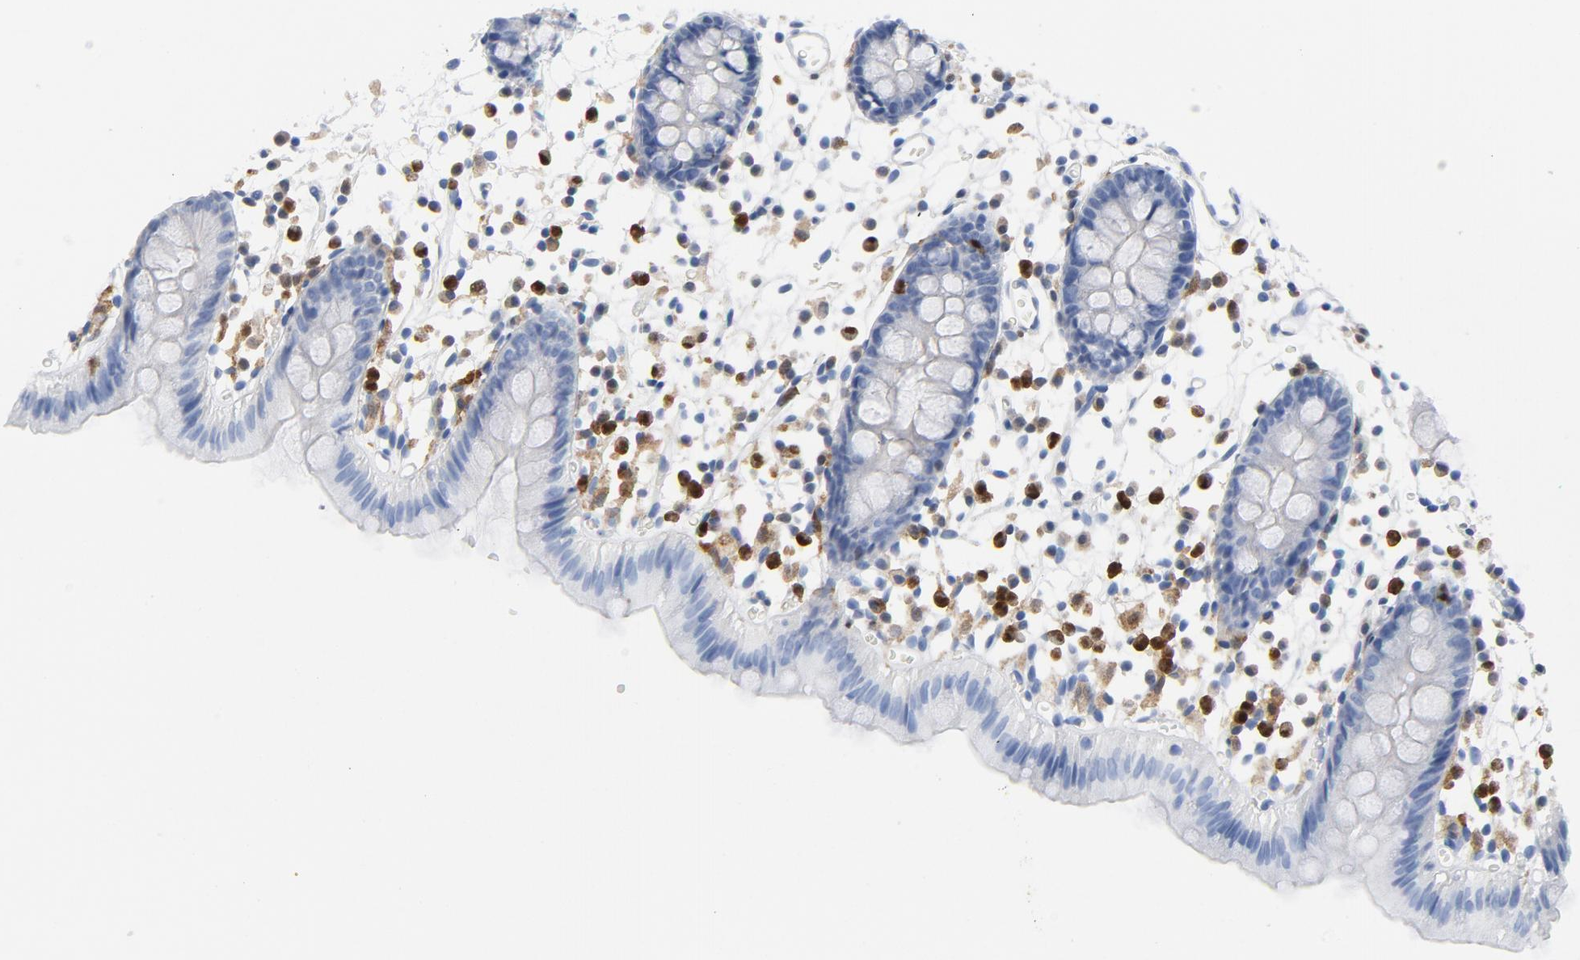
{"staining": {"intensity": "negative", "quantity": "none", "location": "none"}, "tissue": "colon", "cell_type": "Endothelial cells", "image_type": "normal", "snomed": [{"axis": "morphology", "description": "Normal tissue, NOS"}, {"axis": "topography", "description": "Colon"}], "caption": "Micrograph shows no protein expression in endothelial cells of benign colon.", "gene": "NCF1", "patient": {"sex": "male", "age": 14}}